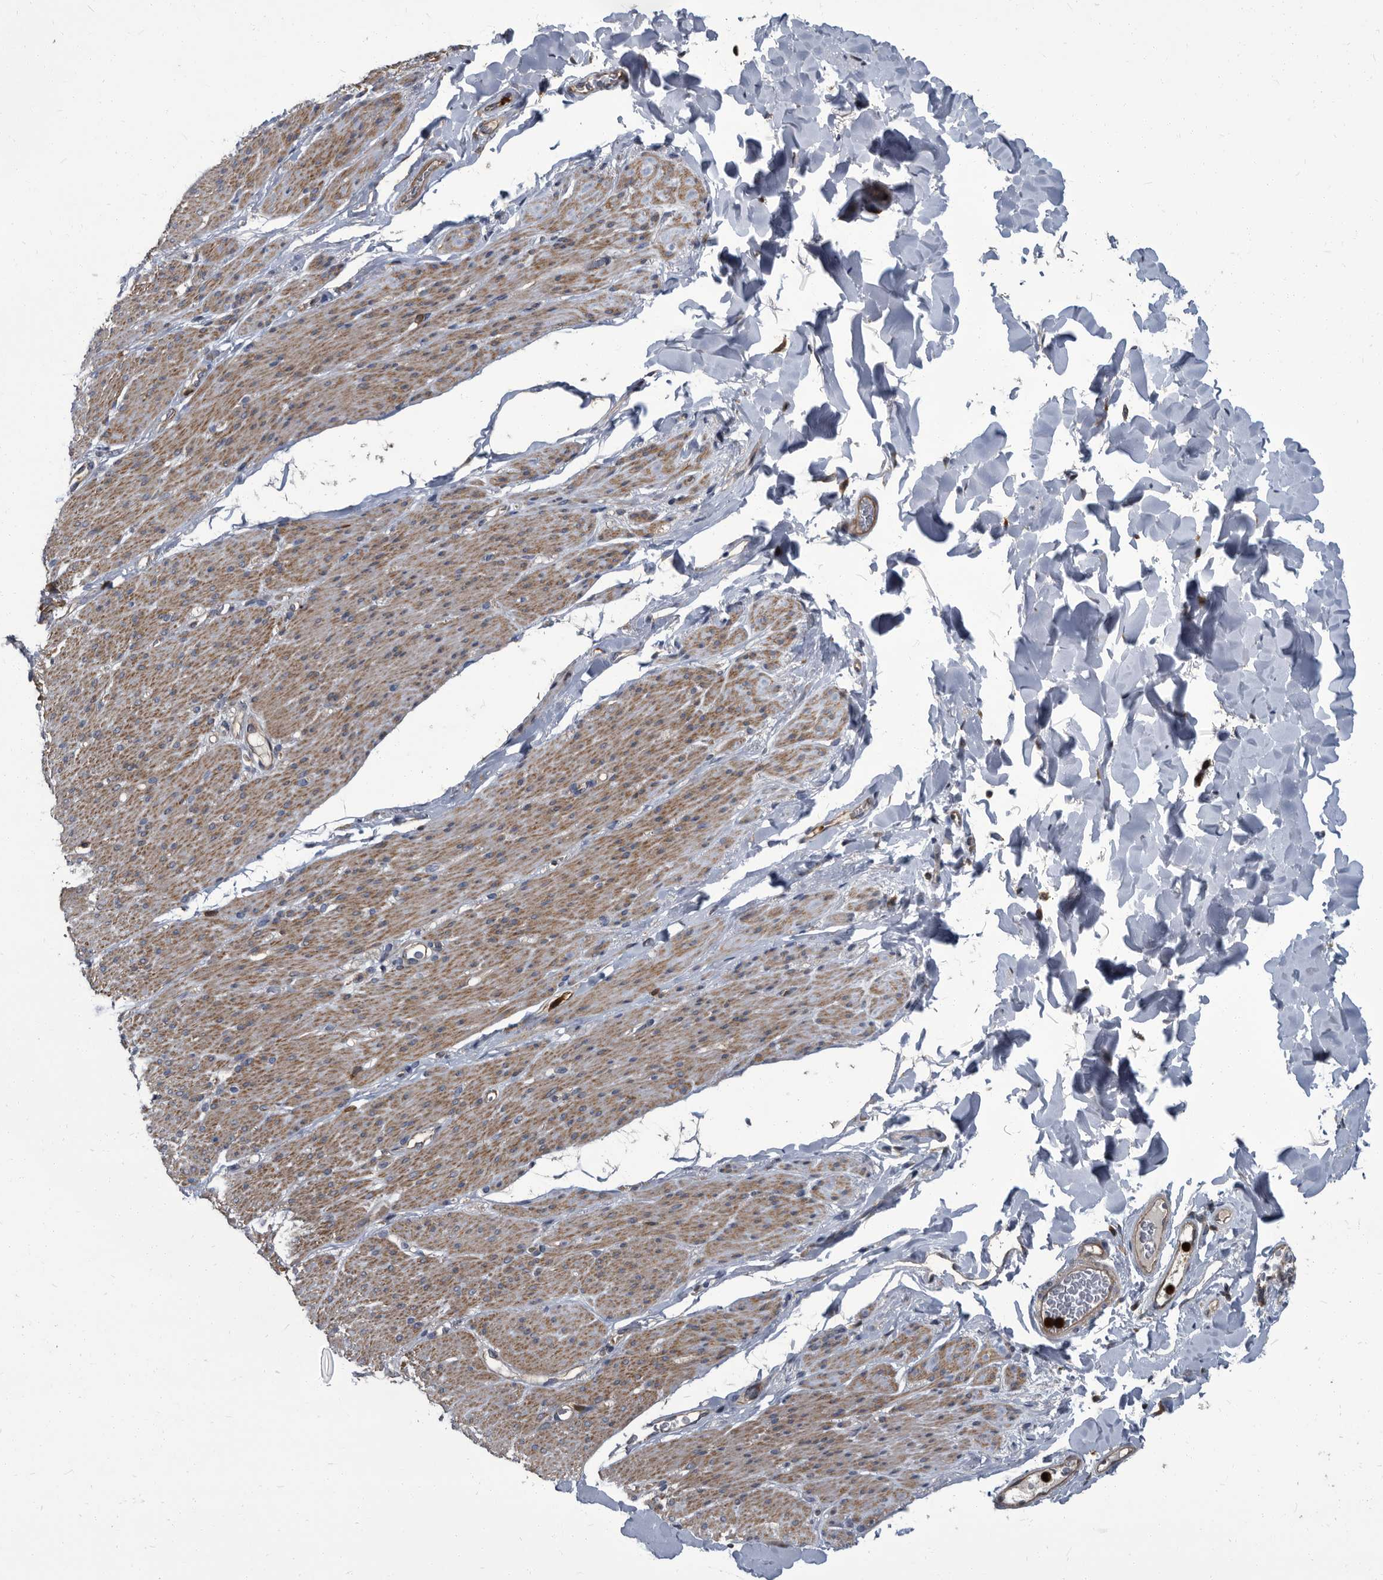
{"staining": {"intensity": "moderate", "quantity": ">75%", "location": "cytoplasmic/membranous"}, "tissue": "smooth muscle", "cell_type": "Smooth muscle cells", "image_type": "normal", "snomed": [{"axis": "morphology", "description": "Normal tissue, NOS"}, {"axis": "topography", "description": "Colon"}, {"axis": "topography", "description": "Peripheral nerve tissue"}], "caption": "The photomicrograph demonstrates staining of unremarkable smooth muscle, revealing moderate cytoplasmic/membranous protein positivity (brown color) within smooth muscle cells.", "gene": "CDV3", "patient": {"sex": "female", "age": 61}}